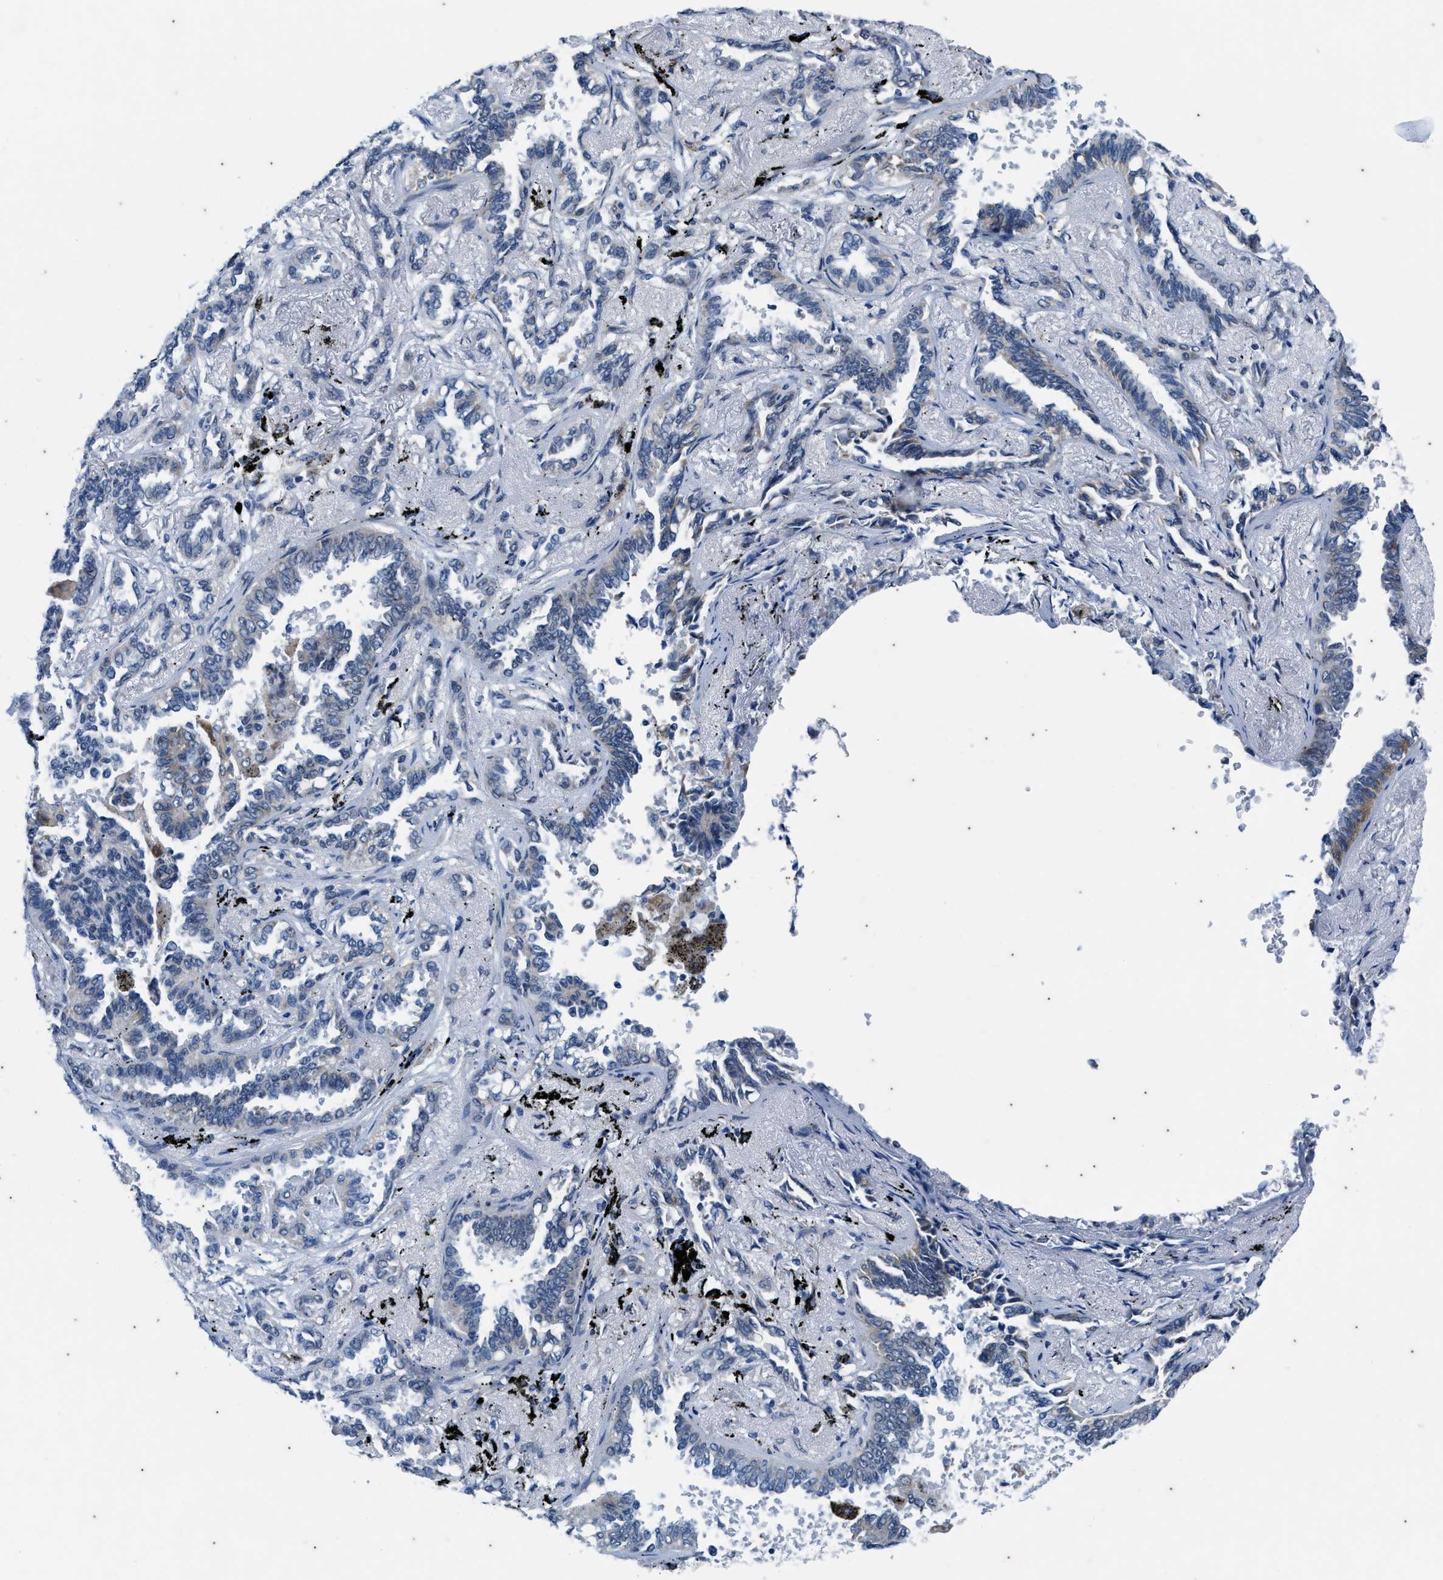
{"staining": {"intensity": "negative", "quantity": "none", "location": "none"}, "tissue": "lung cancer", "cell_type": "Tumor cells", "image_type": "cancer", "snomed": [{"axis": "morphology", "description": "Adenocarcinoma, NOS"}, {"axis": "topography", "description": "Lung"}], "caption": "Tumor cells show no significant positivity in lung cancer.", "gene": "KIF24", "patient": {"sex": "male", "age": 59}}